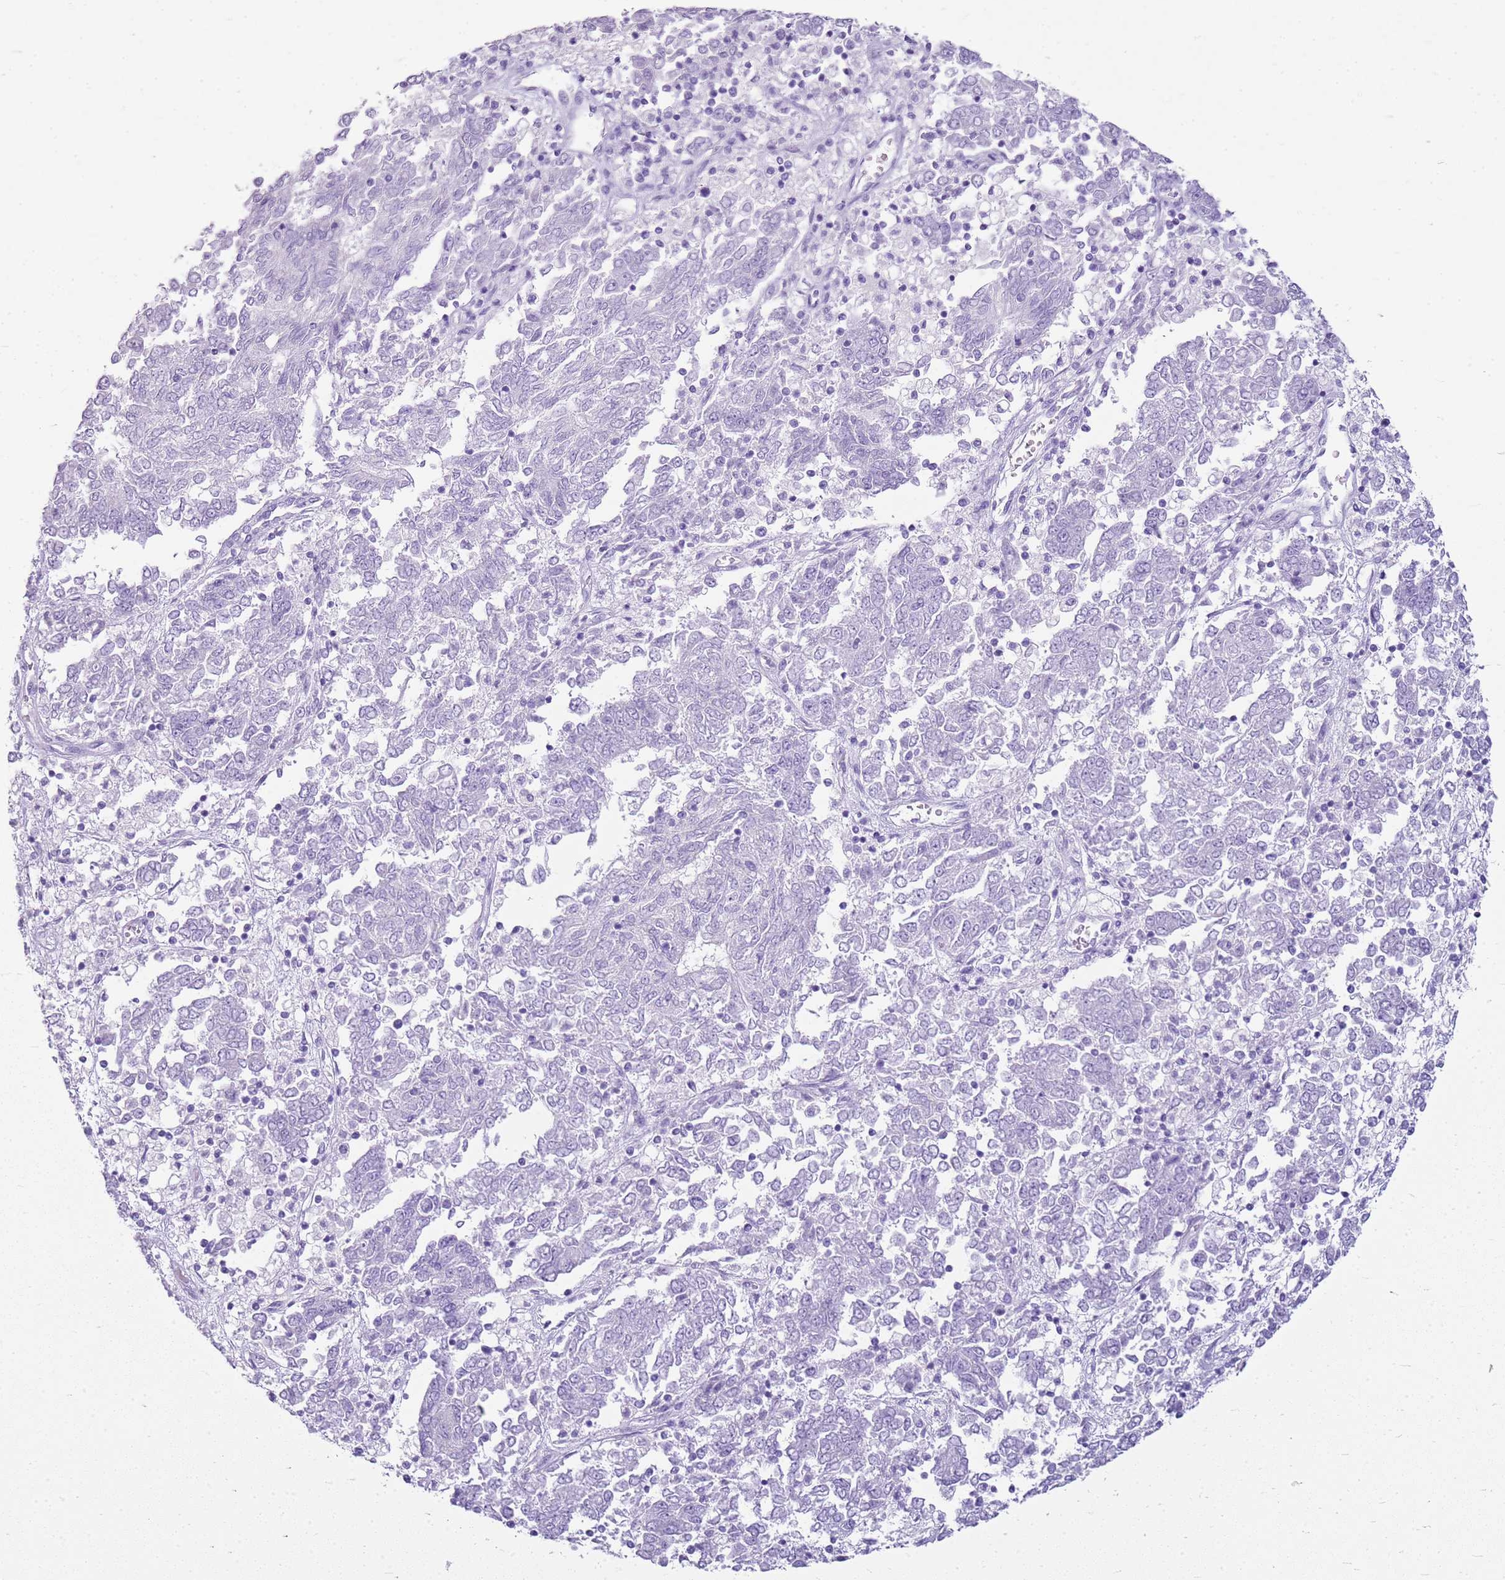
{"staining": {"intensity": "negative", "quantity": "none", "location": "none"}, "tissue": "endometrial cancer", "cell_type": "Tumor cells", "image_type": "cancer", "snomed": [{"axis": "morphology", "description": "Adenocarcinoma, NOS"}, {"axis": "topography", "description": "Endometrium"}], "caption": "Protein analysis of endometrial adenocarcinoma displays no significant positivity in tumor cells.", "gene": "SULT1E1", "patient": {"sex": "female", "age": 80}}